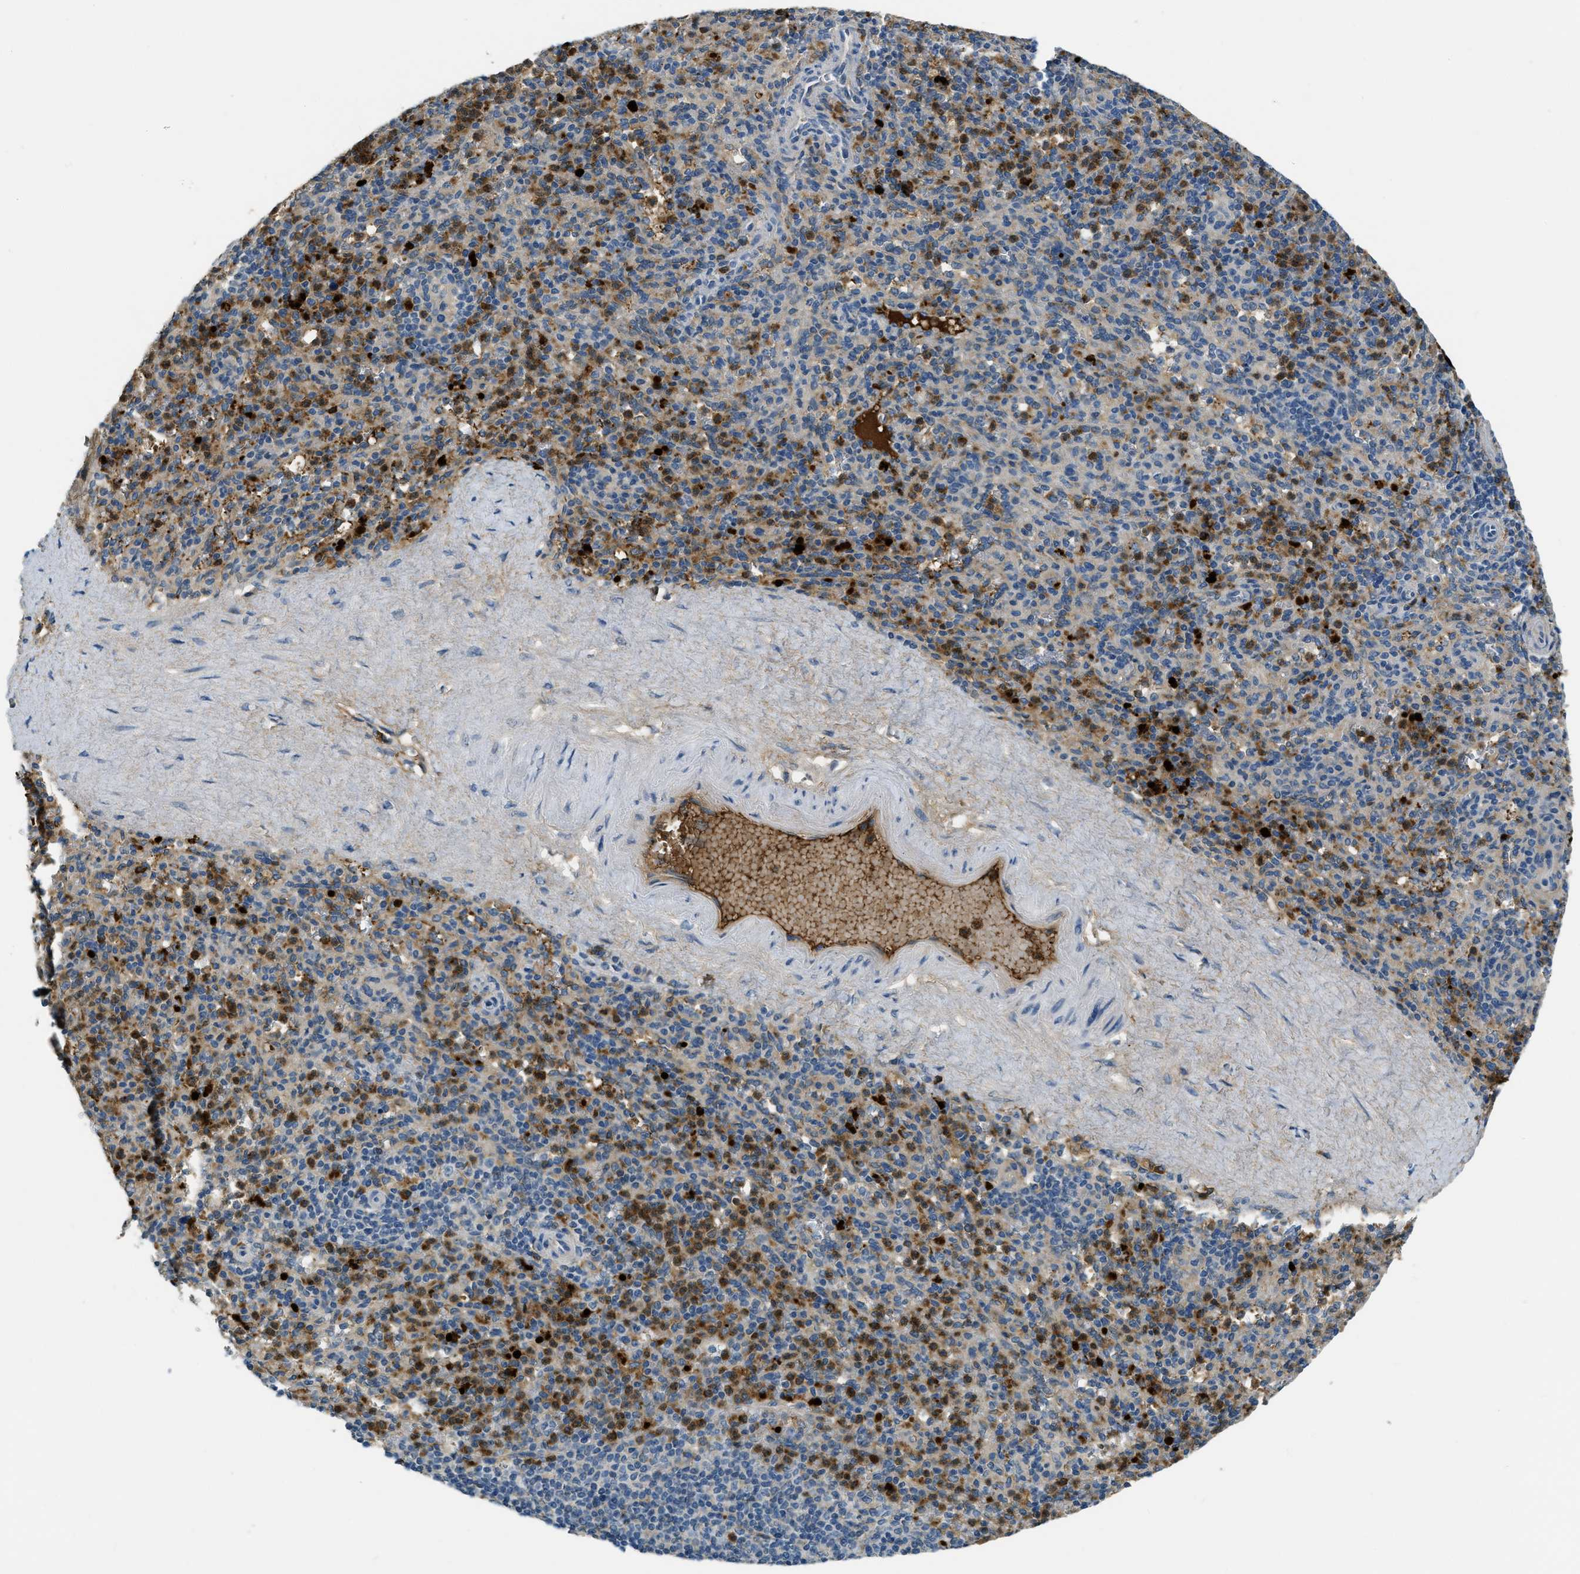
{"staining": {"intensity": "strong", "quantity": "25%-75%", "location": "cytoplasmic/membranous"}, "tissue": "spleen", "cell_type": "Cells in red pulp", "image_type": "normal", "snomed": [{"axis": "morphology", "description": "Normal tissue, NOS"}, {"axis": "topography", "description": "Spleen"}], "caption": "Immunohistochemical staining of normal human spleen shows 25%-75% levels of strong cytoplasmic/membranous protein expression in approximately 25%-75% of cells in red pulp. (Brightfield microscopy of DAB IHC at high magnification).", "gene": "PRTN3", "patient": {"sex": "male", "age": 36}}